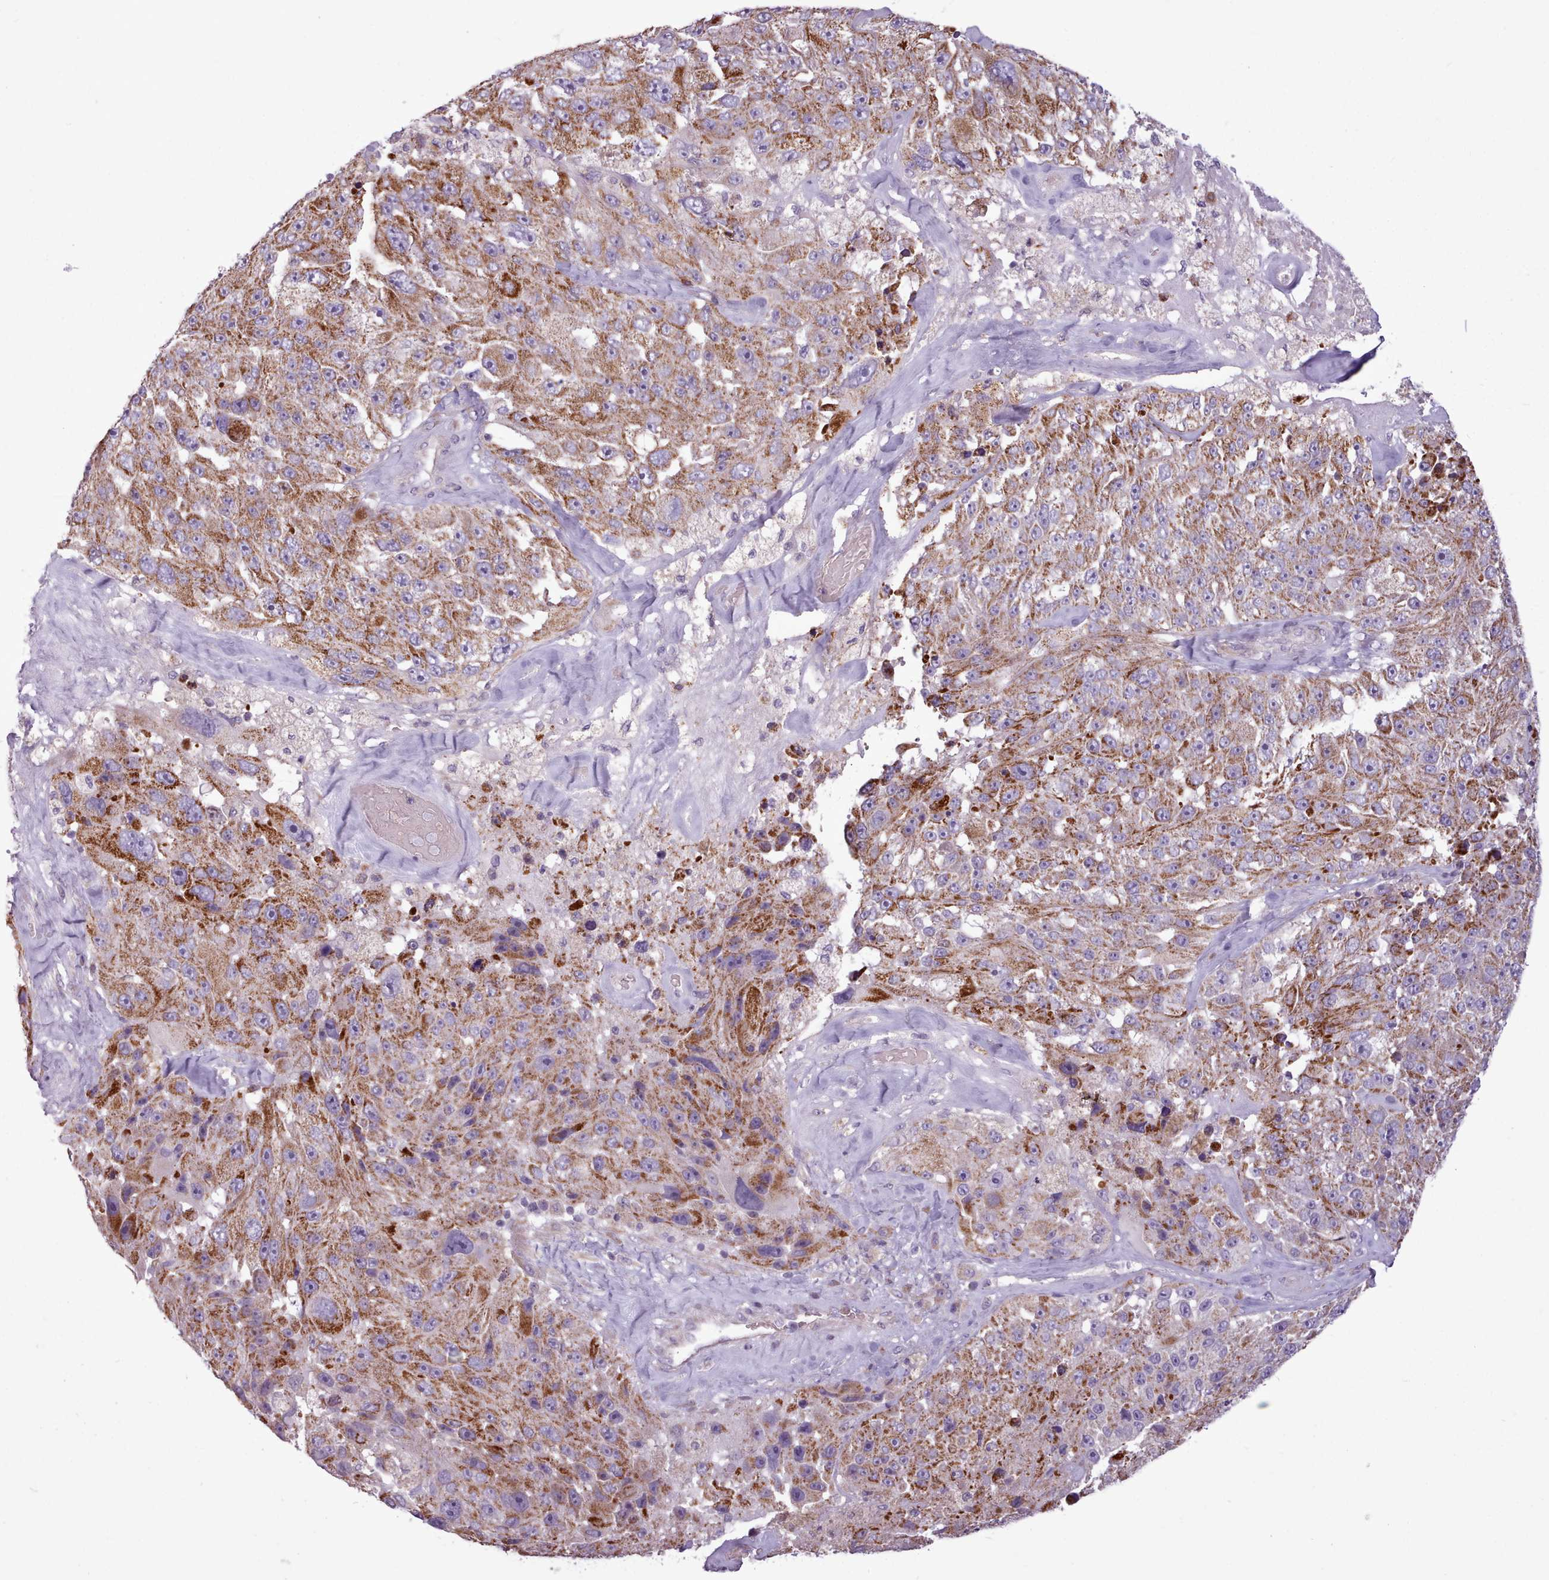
{"staining": {"intensity": "moderate", "quantity": ">75%", "location": "cytoplasmic/membranous"}, "tissue": "melanoma", "cell_type": "Tumor cells", "image_type": "cancer", "snomed": [{"axis": "morphology", "description": "Malignant melanoma, Metastatic site"}, {"axis": "topography", "description": "Lymph node"}], "caption": "Human malignant melanoma (metastatic site) stained for a protein (brown) displays moderate cytoplasmic/membranous positive staining in approximately >75% of tumor cells.", "gene": "AVL9", "patient": {"sex": "male", "age": 62}}